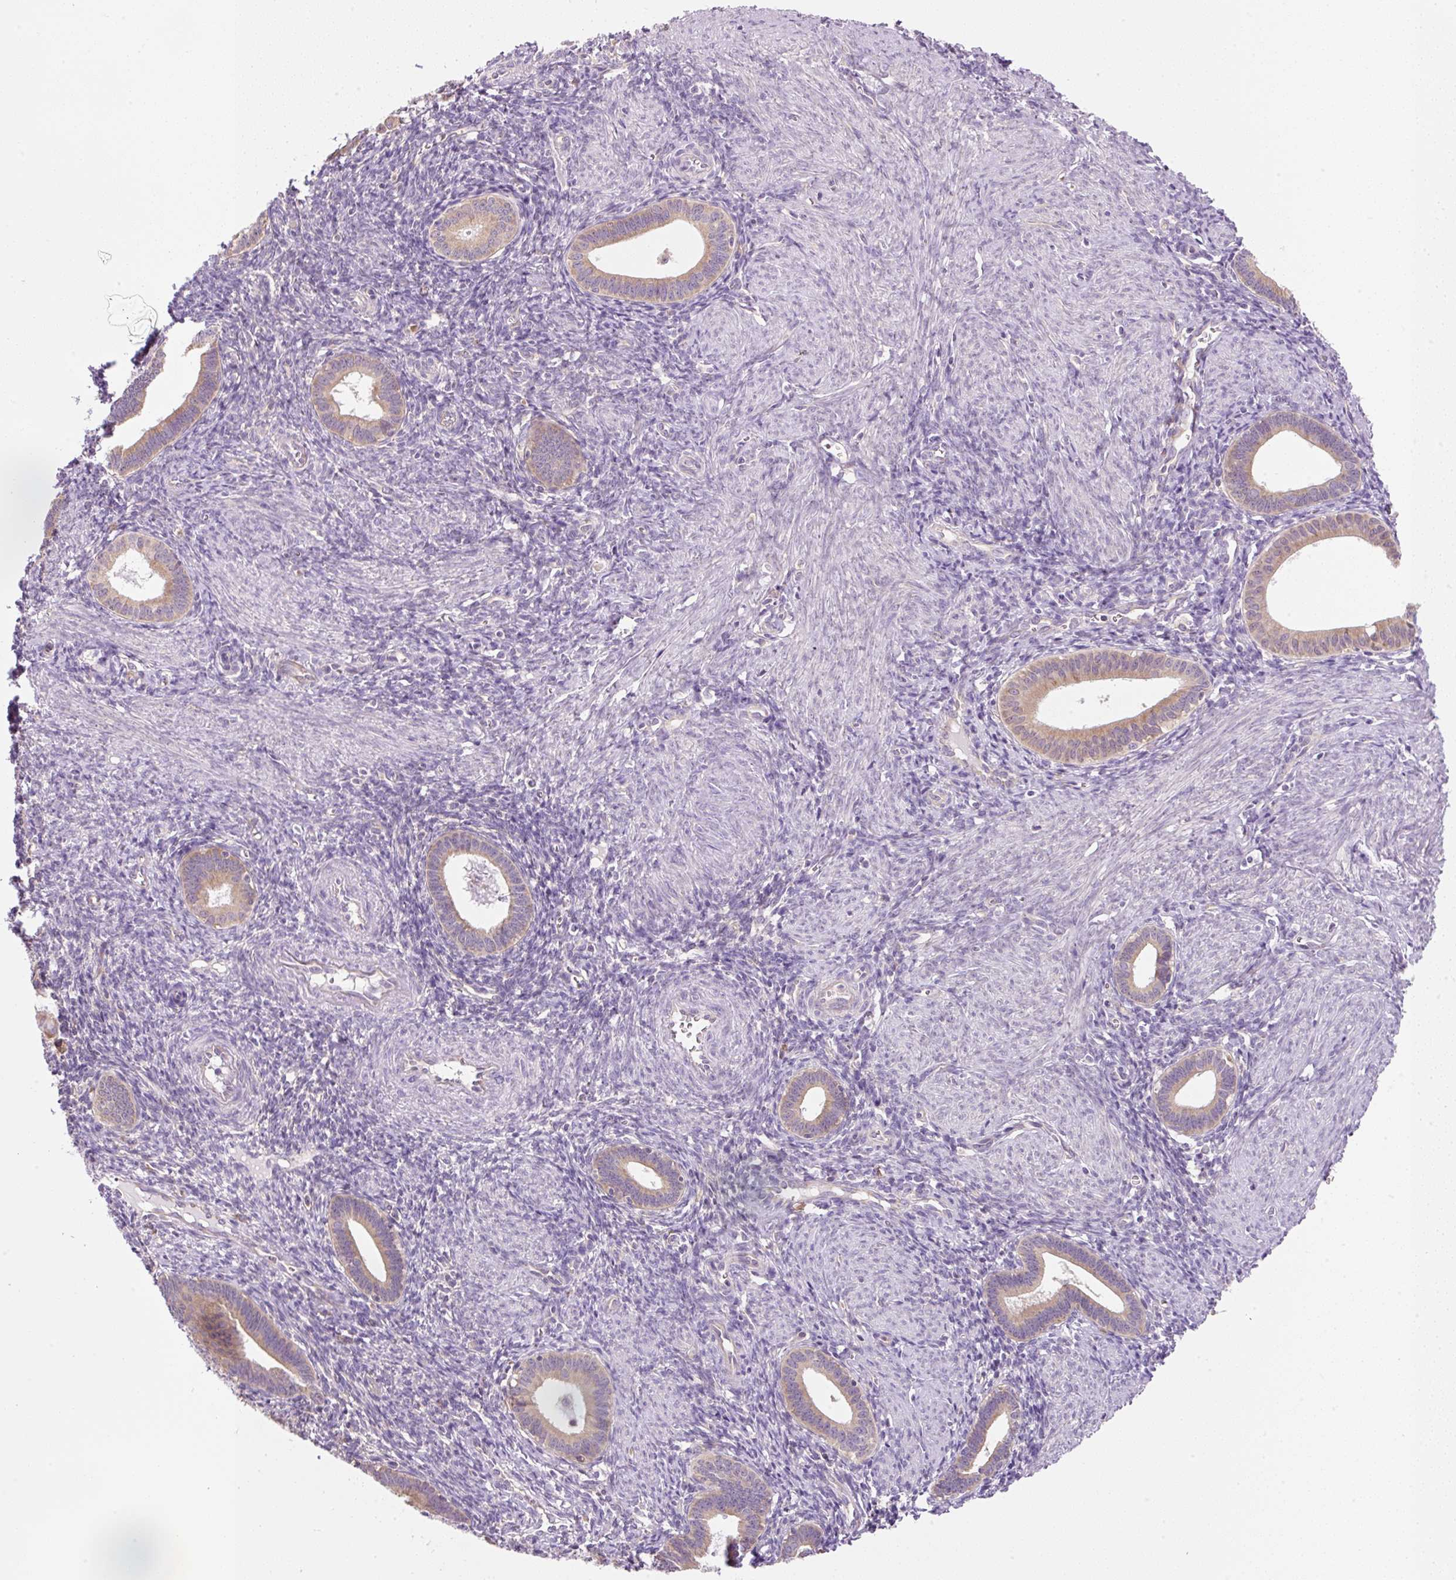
{"staining": {"intensity": "negative", "quantity": "none", "location": "none"}, "tissue": "endometrium", "cell_type": "Cells in endometrial stroma", "image_type": "normal", "snomed": [{"axis": "morphology", "description": "Normal tissue, NOS"}, {"axis": "topography", "description": "Endometrium"}], "caption": "Cells in endometrial stroma are negative for brown protein staining in normal endometrium. (DAB immunohistochemistry (IHC), high magnification).", "gene": "RPL18A", "patient": {"sex": "female", "age": 41}}